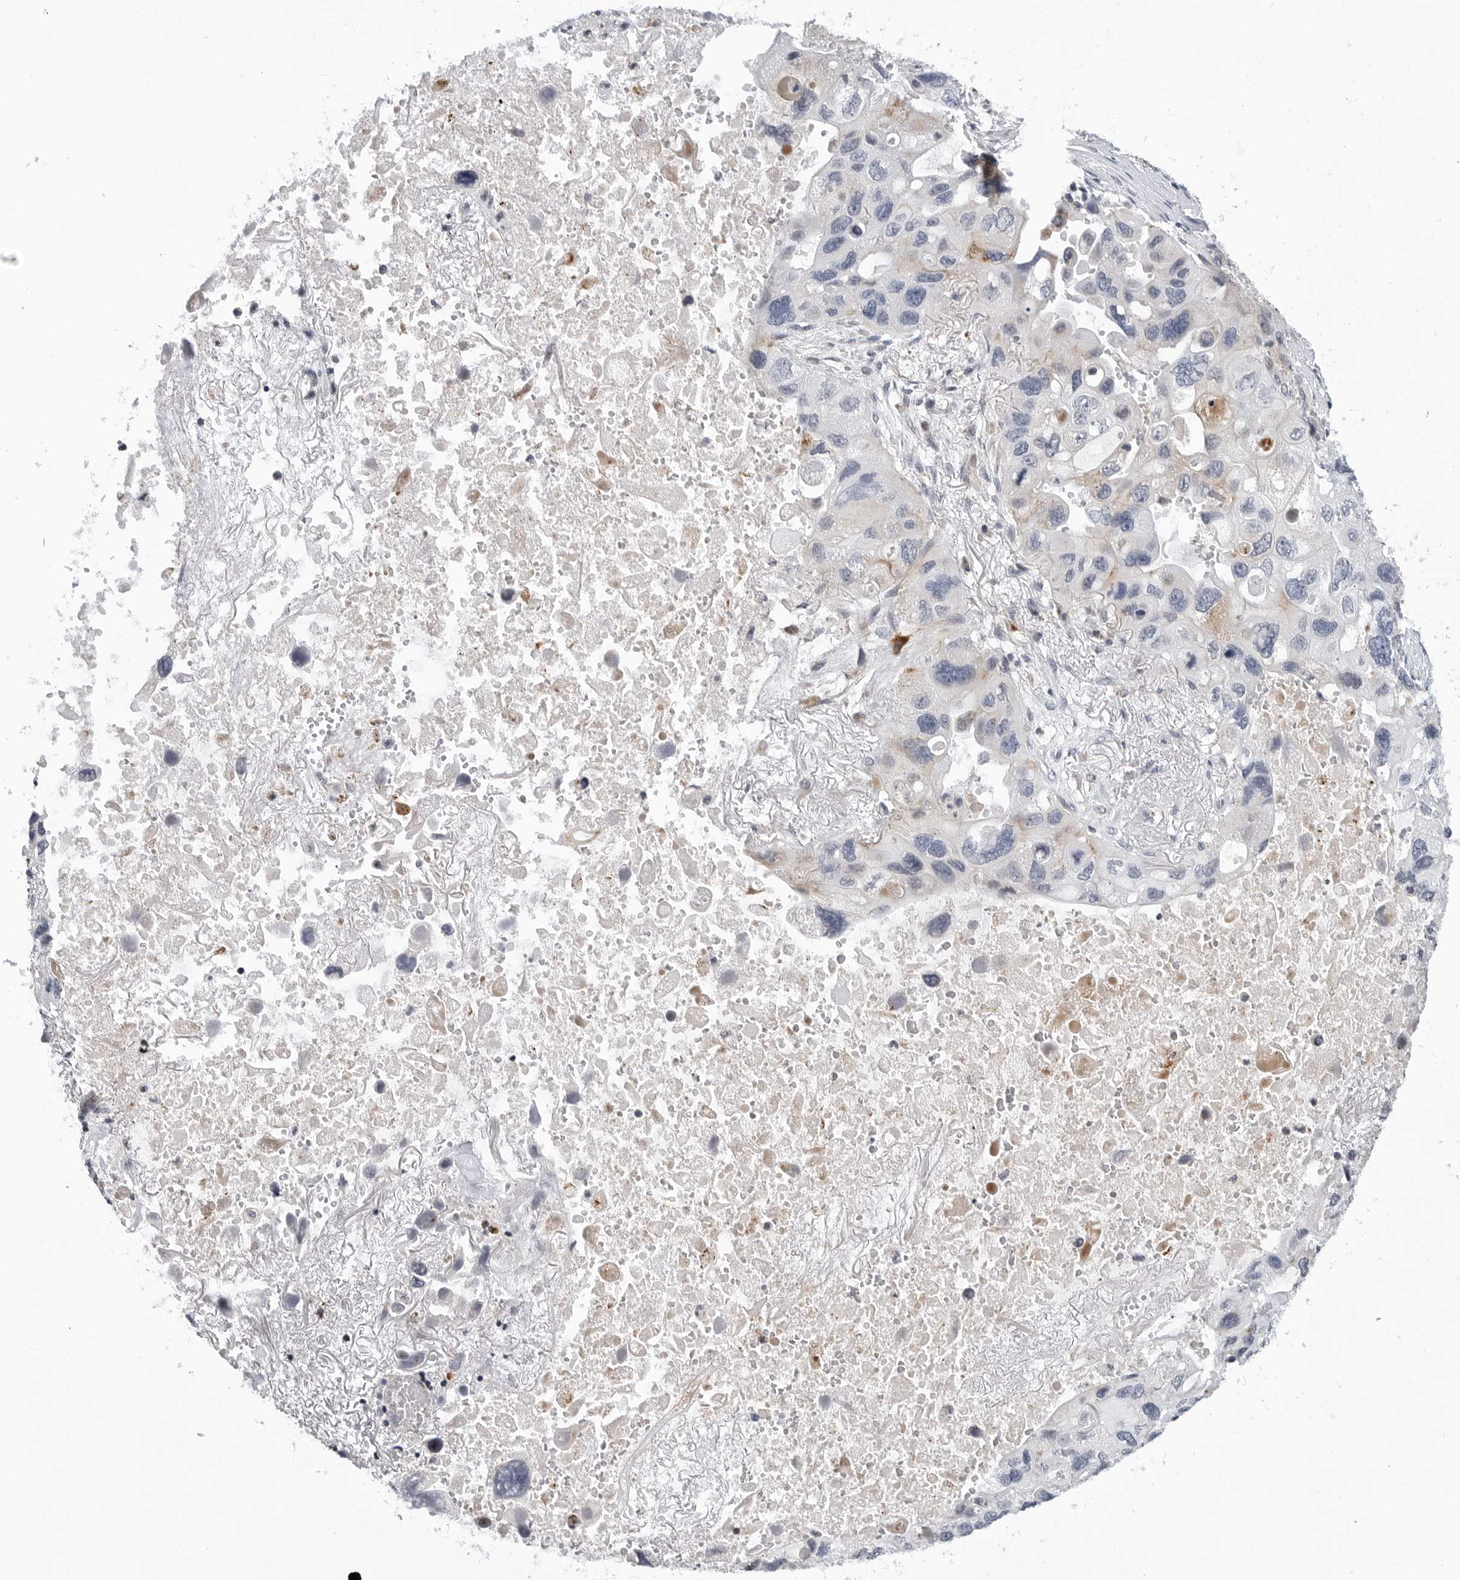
{"staining": {"intensity": "weak", "quantity": "<25%", "location": "cytoplasmic/membranous"}, "tissue": "lung cancer", "cell_type": "Tumor cells", "image_type": "cancer", "snomed": [{"axis": "morphology", "description": "Squamous cell carcinoma, NOS"}, {"axis": "topography", "description": "Lung"}], "caption": "DAB immunohistochemical staining of squamous cell carcinoma (lung) displays no significant positivity in tumor cells.", "gene": "CDK20", "patient": {"sex": "female", "age": 73}}